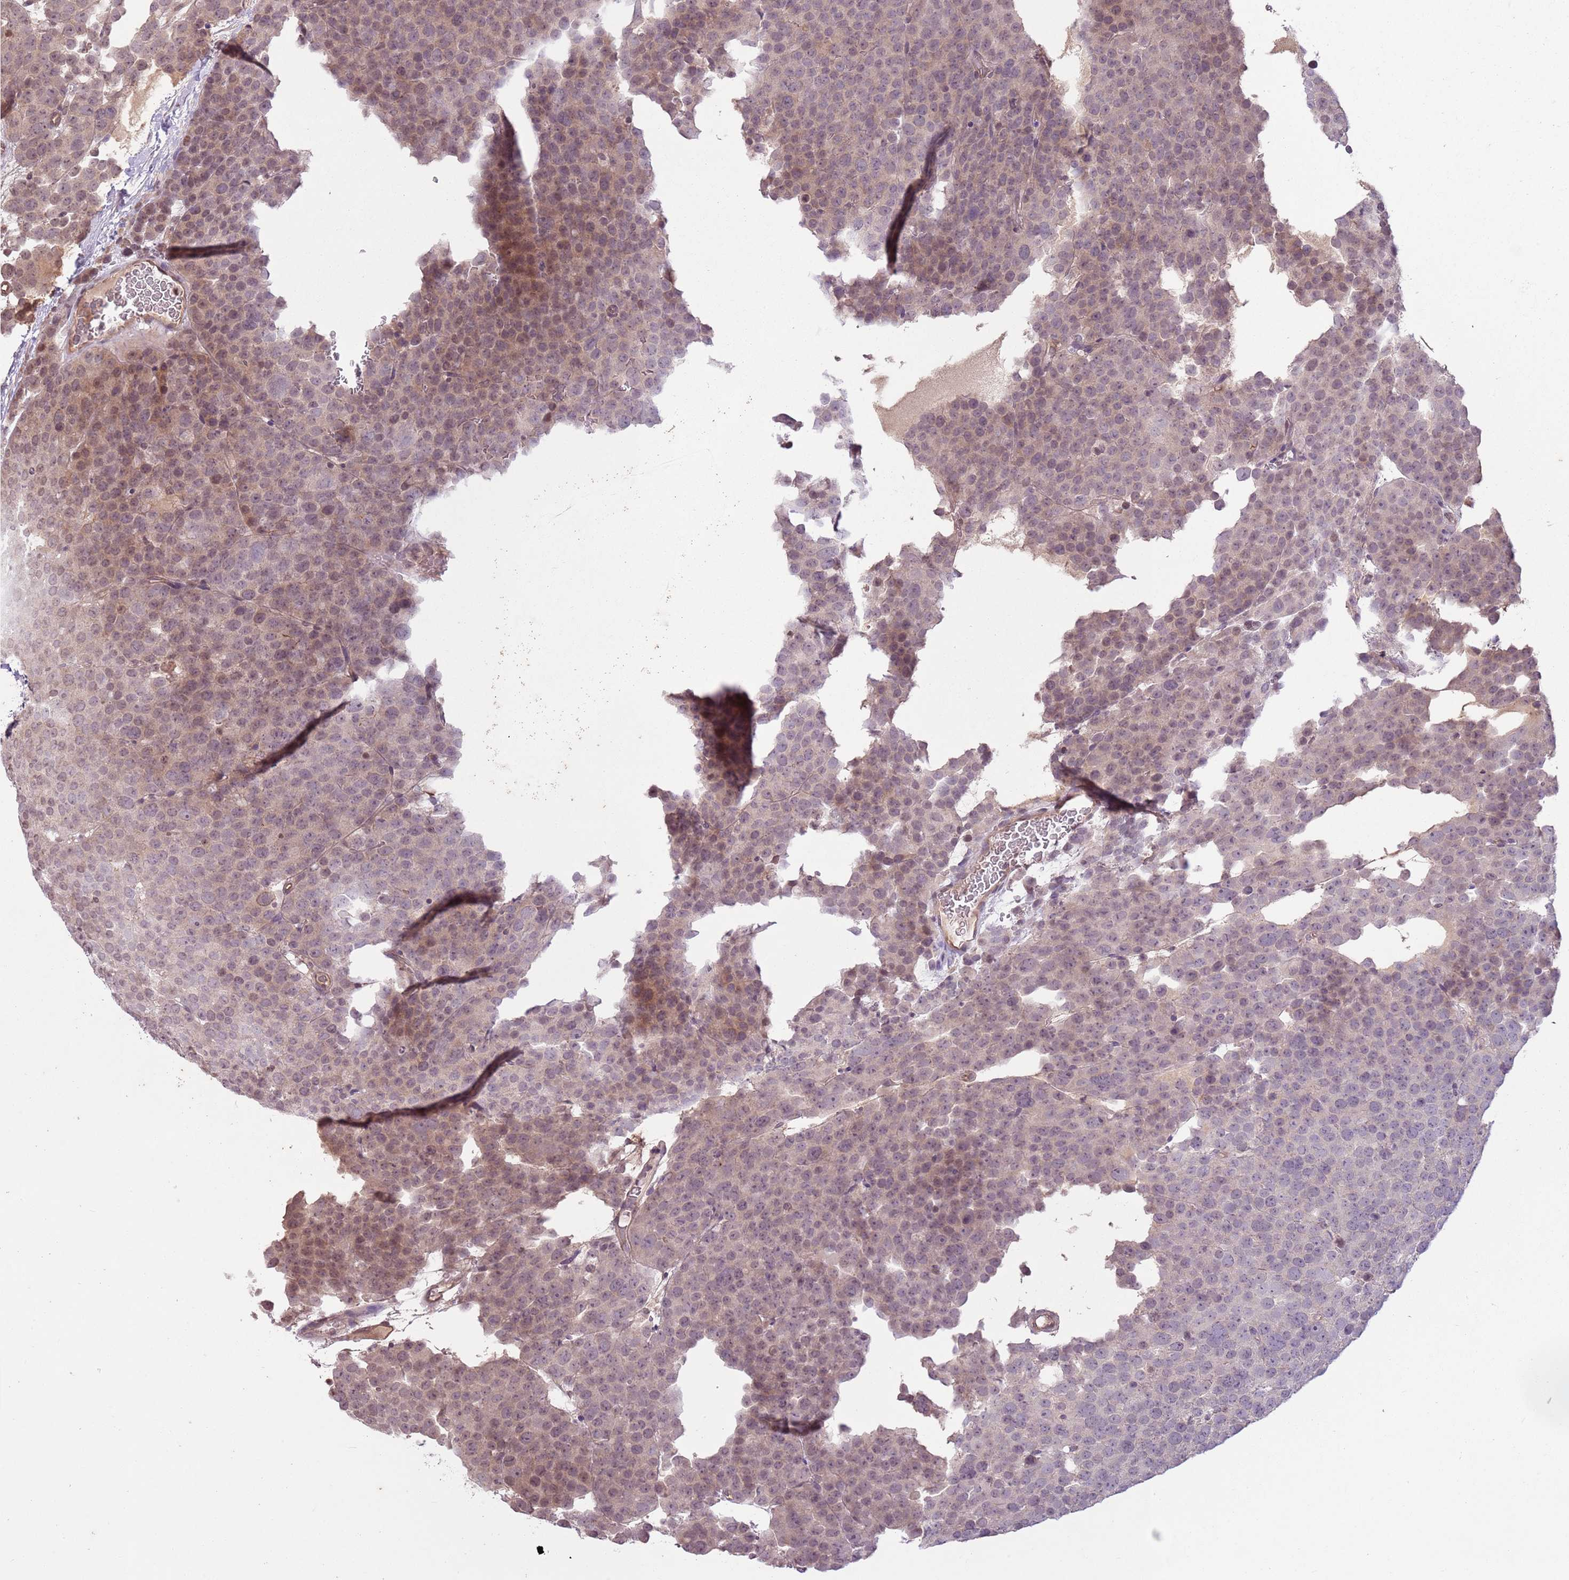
{"staining": {"intensity": "weak", "quantity": ">75%", "location": "cytoplasmic/membranous"}, "tissue": "testis cancer", "cell_type": "Tumor cells", "image_type": "cancer", "snomed": [{"axis": "morphology", "description": "Seminoma, NOS"}, {"axis": "topography", "description": "Testis"}], "caption": "DAB immunohistochemical staining of human seminoma (testis) reveals weak cytoplasmic/membranous protein positivity in approximately >75% of tumor cells.", "gene": "CAPN9", "patient": {"sex": "male", "age": 71}}